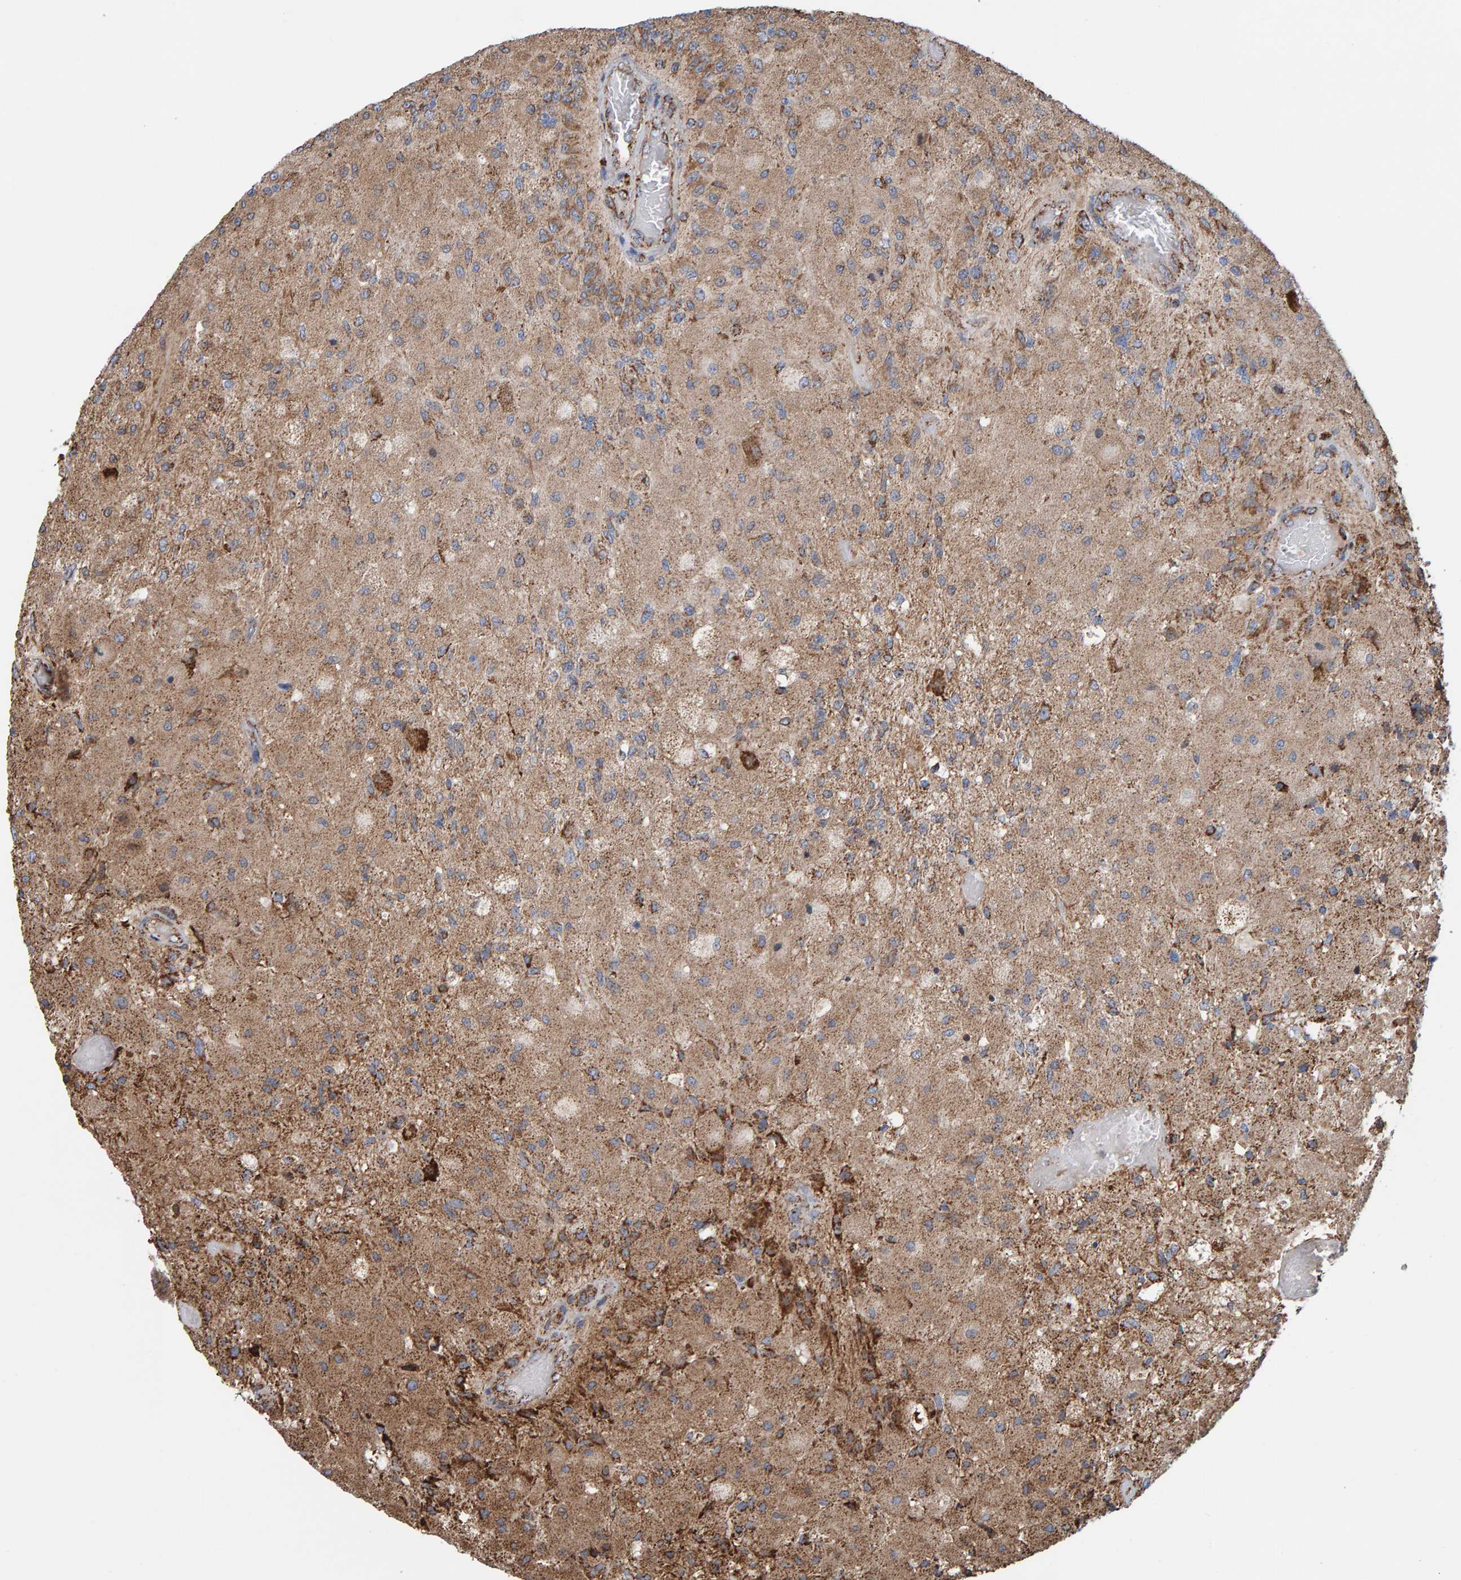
{"staining": {"intensity": "moderate", "quantity": ">75%", "location": "cytoplasmic/membranous"}, "tissue": "glioma", "cell_type": "Tumor cells", "image_type": "cancer", "snomed": [{"axis": "morphology", "description": "Normal tissue, NOS"}, {"axis": "morphology", "description": "Glioma, malignant, High grade"}, {"axis": "topography", "description": "Cerebral cortex"}], "caption": "Moderate cytoplasmic/membranous expression is present in about >75% of tumor cells in malignant glioma (high-grade).", "gene": "MRPL45", "patient": {"sex": "male", "age": 77}}